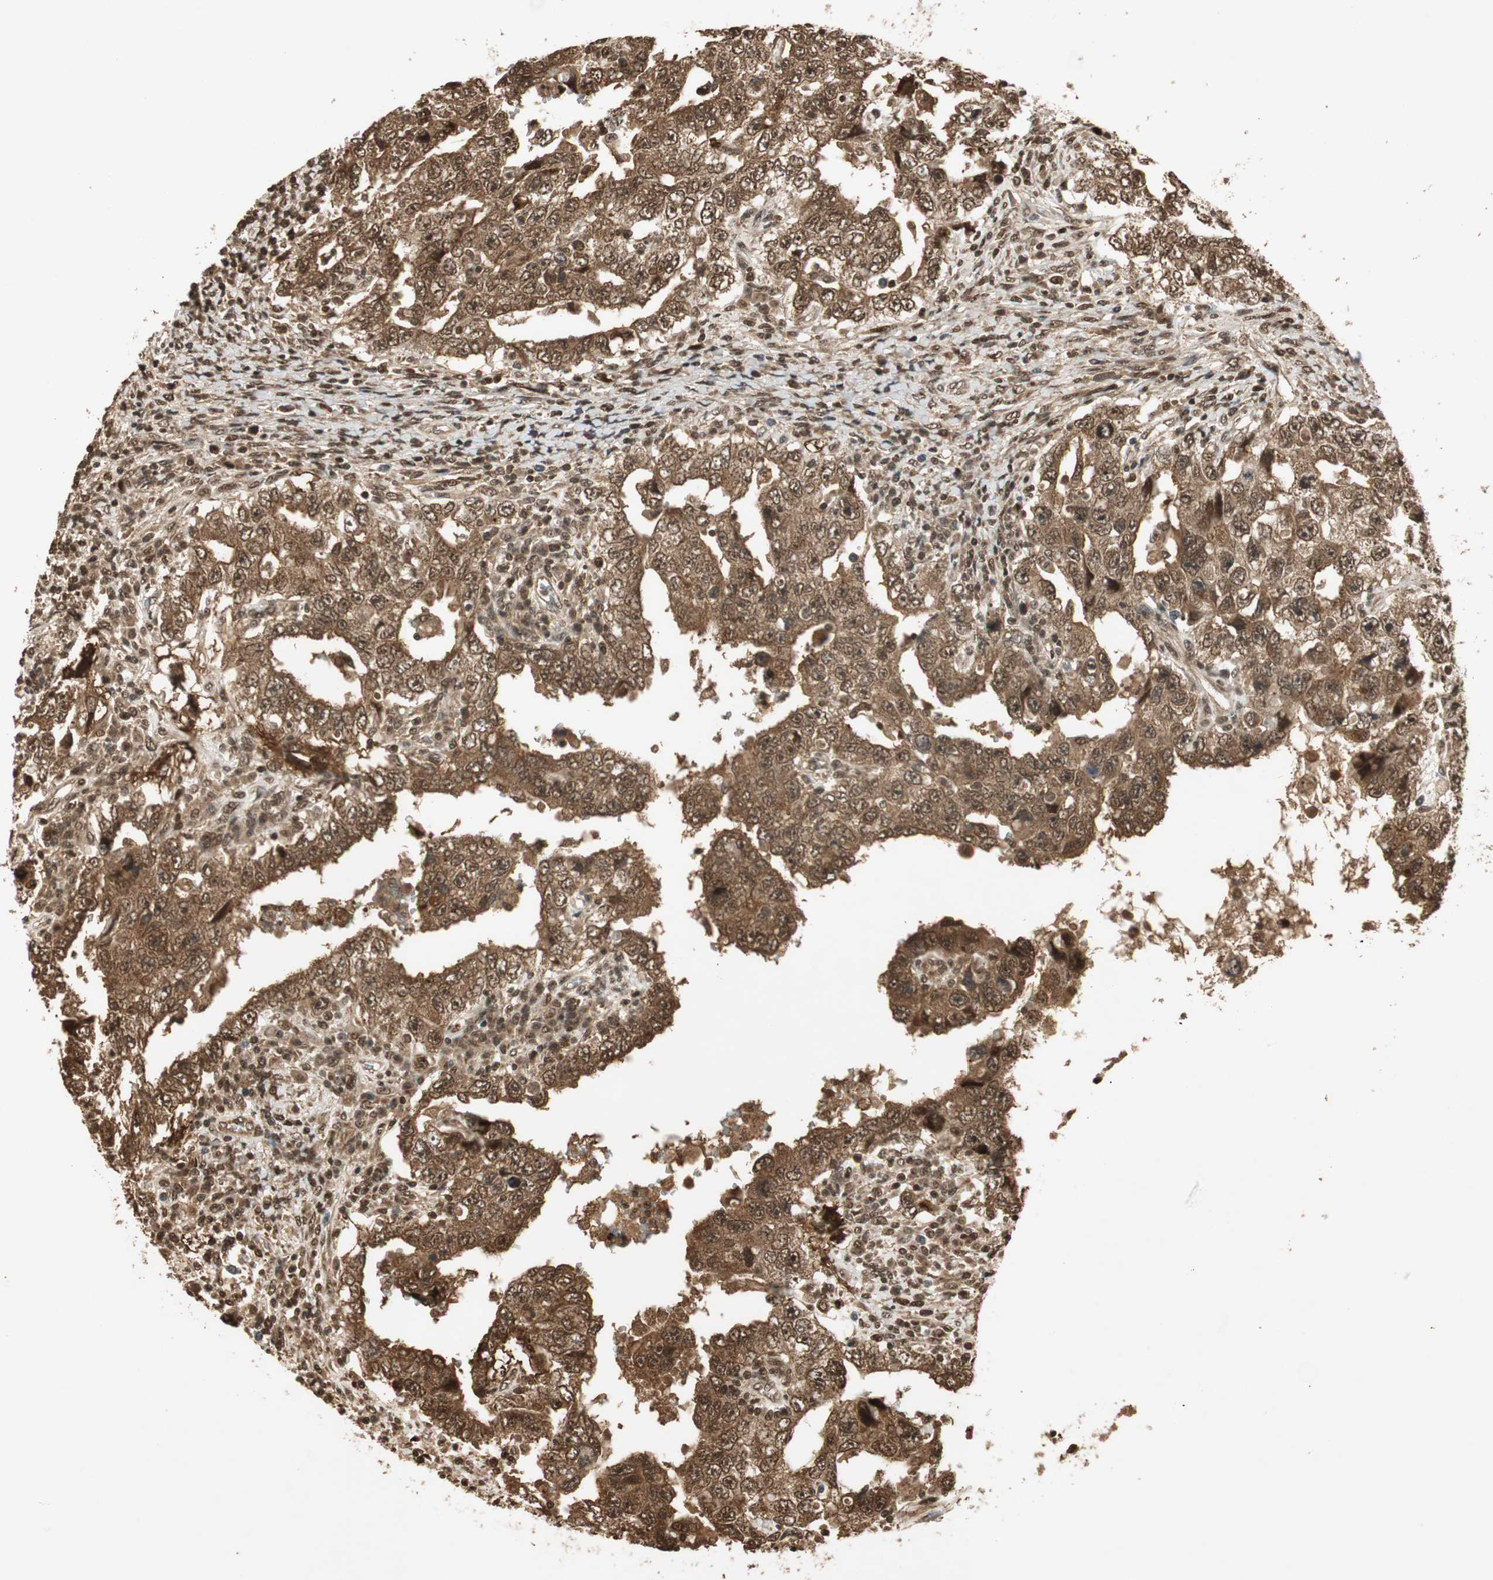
{"staining": {"intensity": "strong", "quantity": ">75%", "location": "cytoplasmic/membranous,nuclear"}, "tissue": "testis cancer", "cell_type": "Tumor cells", "image_type": "cancer", "snomed": [{"axis": "morphology", "description": "Carcinoma, Embryonal, NOS"}, {"axis": "topography", "description": "Testis"}], "caption": "Testis embryonal carcinoma tissue reveals strong cytoplasmic/membranous and nuclear positivity in approximately >75% of tumor cells Using DAB (brown) and hematoxylin (blue) stains, captured at high magnification using brightfield microscopy.", "gene": "RPA3", "patient": {"sex": "male", "age": 26}}